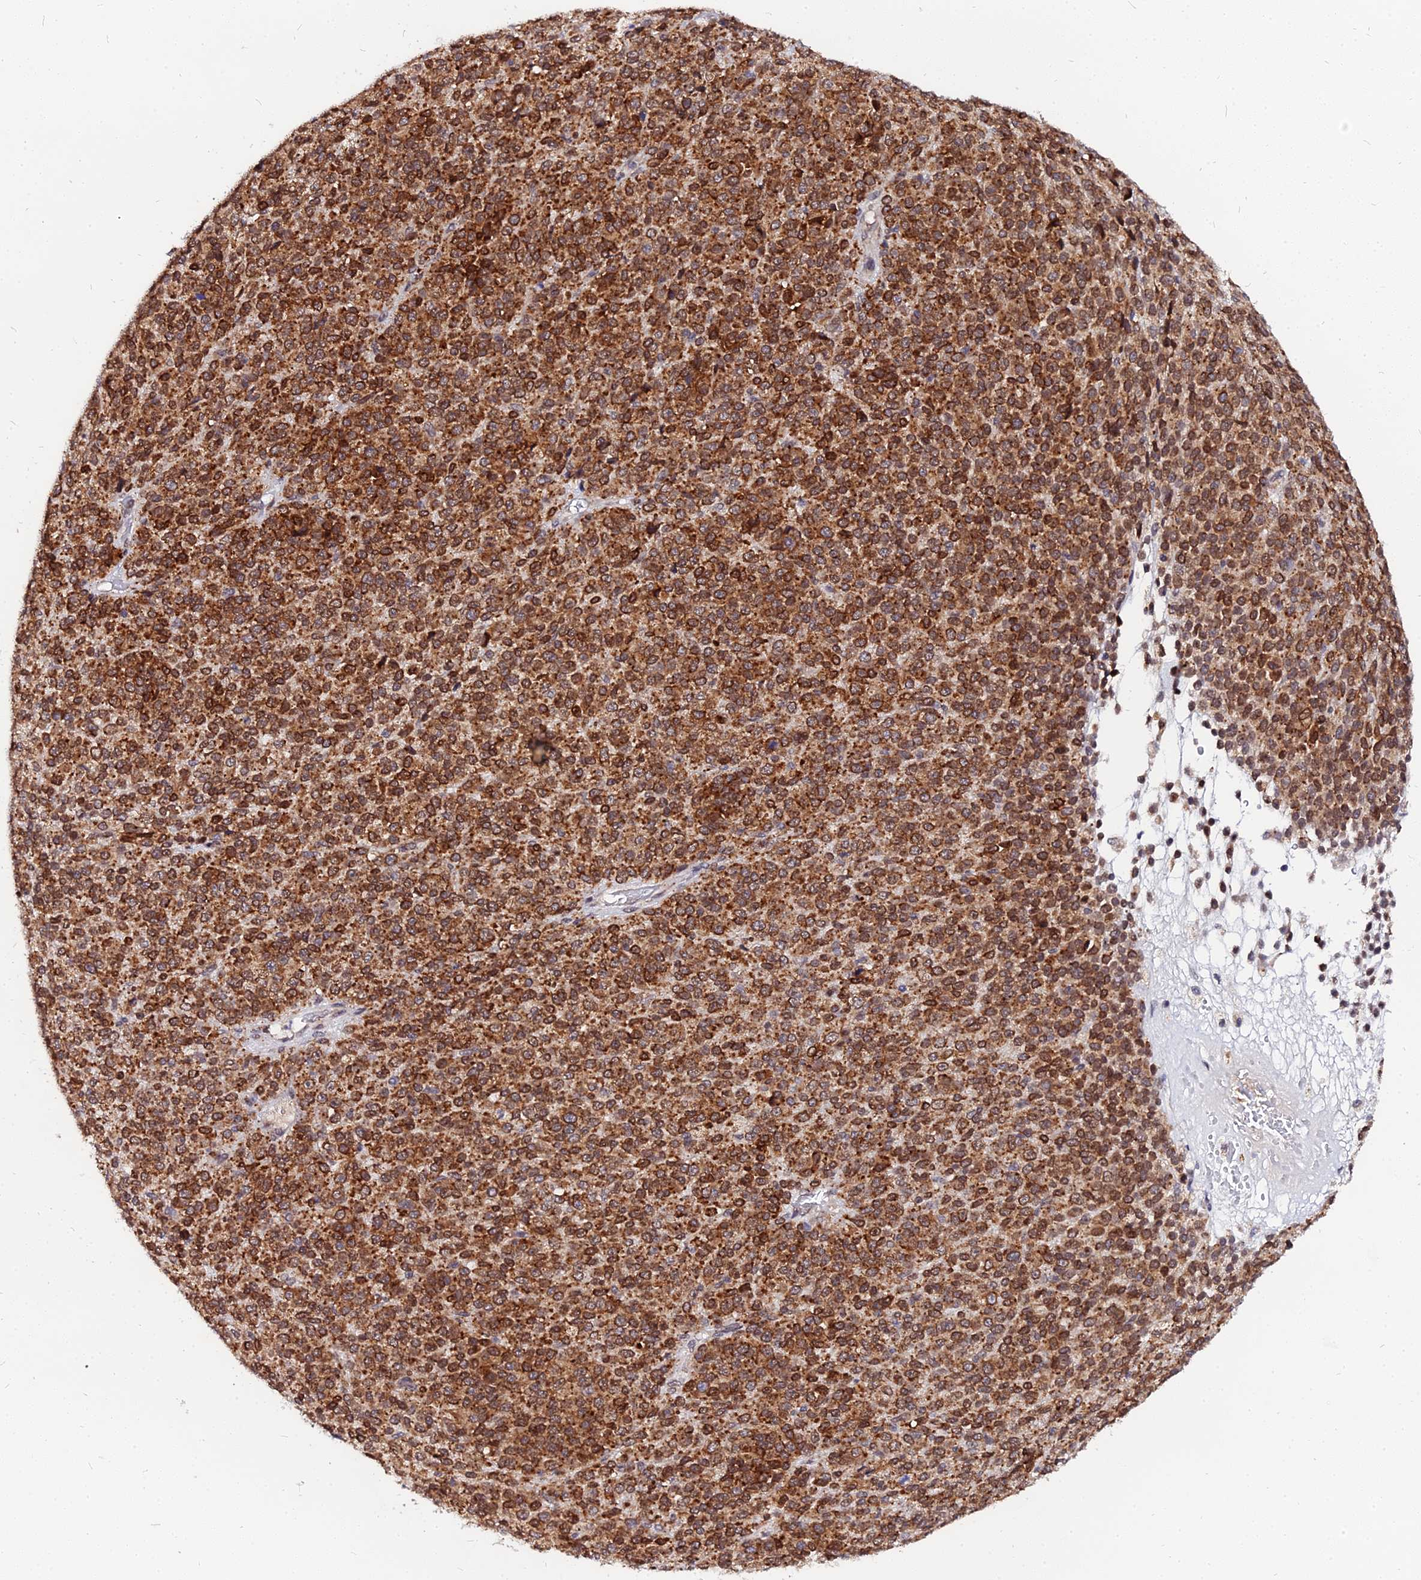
{"staining": {"intensity": "strong", "quantity": ">75%", "location": "cytoplasmic/membranous"}, "tissue": "melanoma", "cell_type": "Tumor cells", "image_type": "cancer", "snomed": [{"axis": "morphology", "description": "Malignant melanoma, Metastatic site"}, {"axis": "topography", "description": "Brain"}], "caption": "Protein positivity by immunohistochemistry shows strong cytoplasmic/membranous positivity in about >75% of tumor cells in malignant melanoma (metastatic site). (IHC, brightfield microscopy, high magnification).", "gene": "RNF121", "patient": {"sex": "female", "age": 56}}